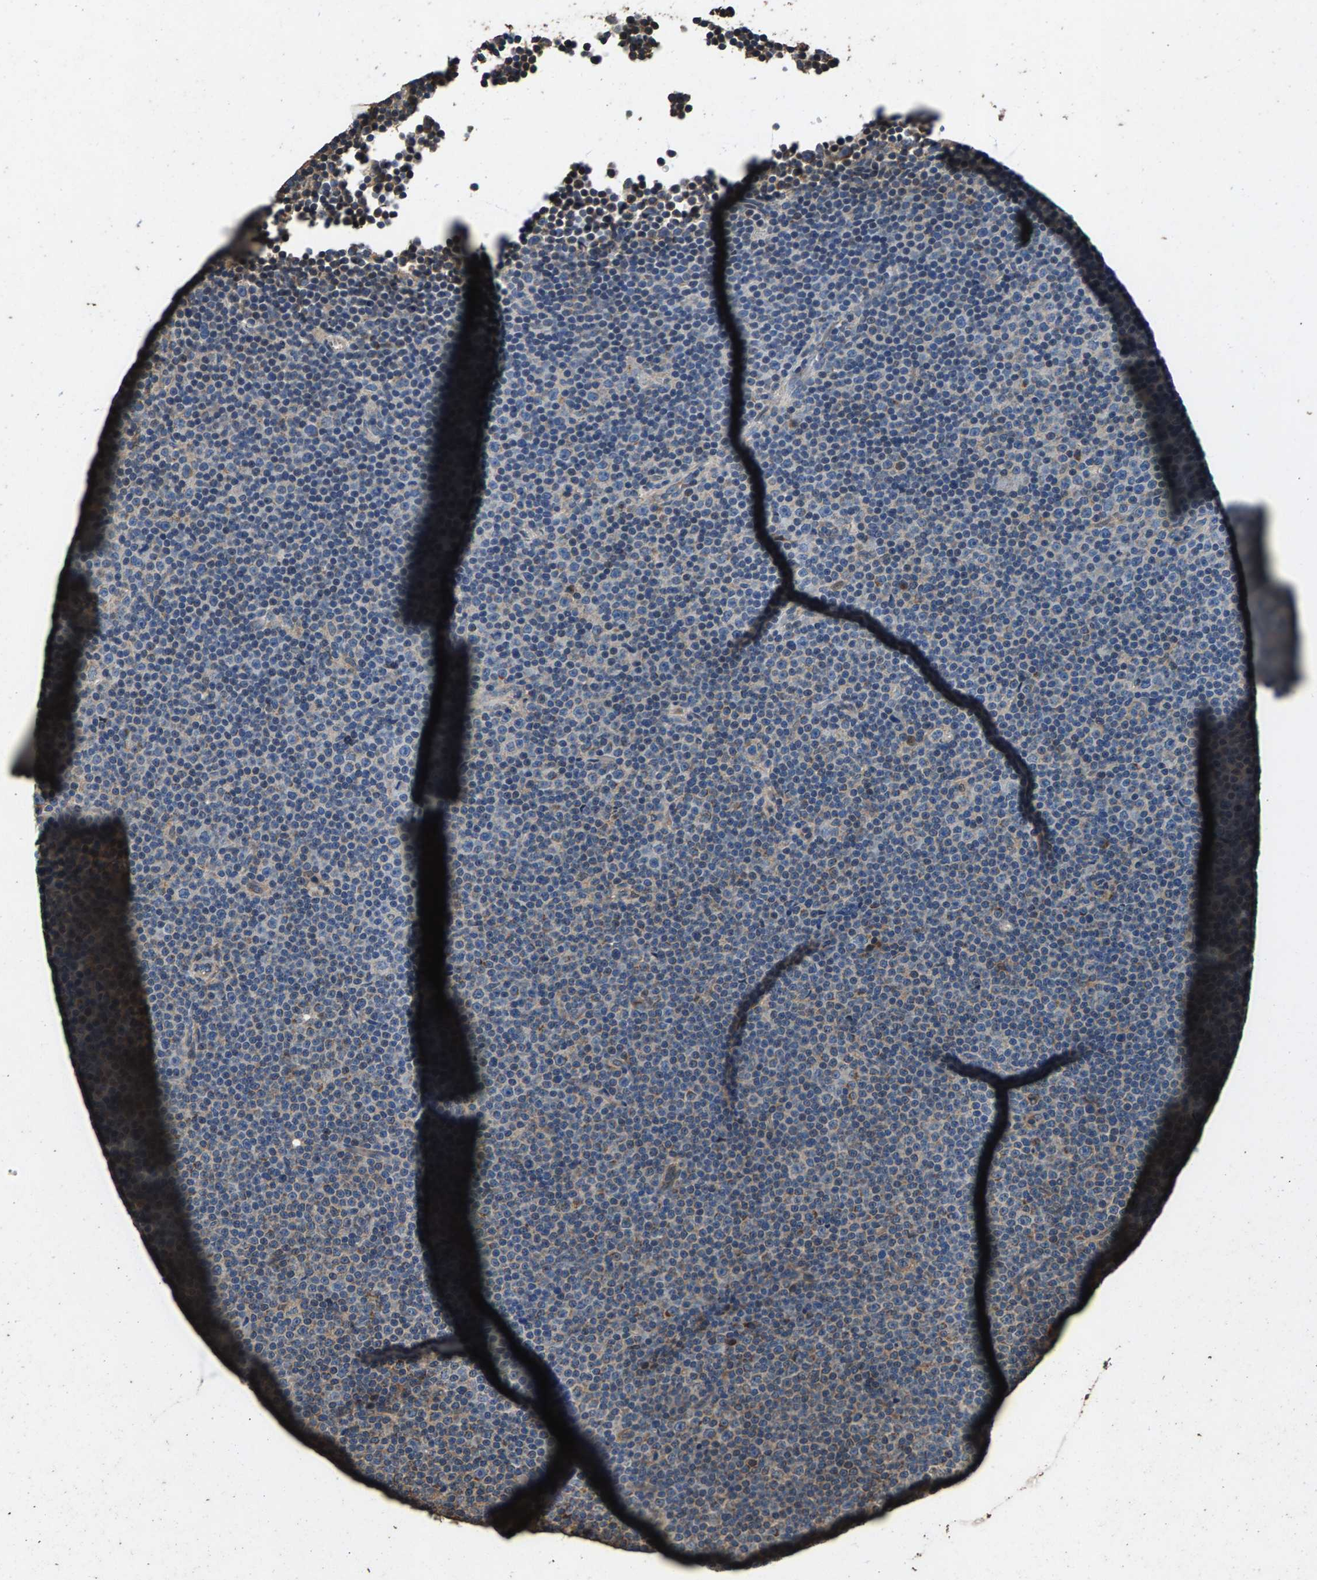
{"staining": {"intensity": "weak", "quantity": "<25%", "location": "cytoplasmic/membranous"}, "tissue": "lymphoma", "cell_type": "Tumor cells", "image_type": "cancer", "snomed": [{"axis": "morphology", "description": "Malignant lymphoma, non-Hodgkin's type, Low grade"}, {"axis": "topography", "description": "Lymph node"}], "caption": "Micrograph shows no protein expression in tumor cells of lymphoma tissue.", "gene": "MRPL27", "patient": {"sex": "female", "age": 67}}